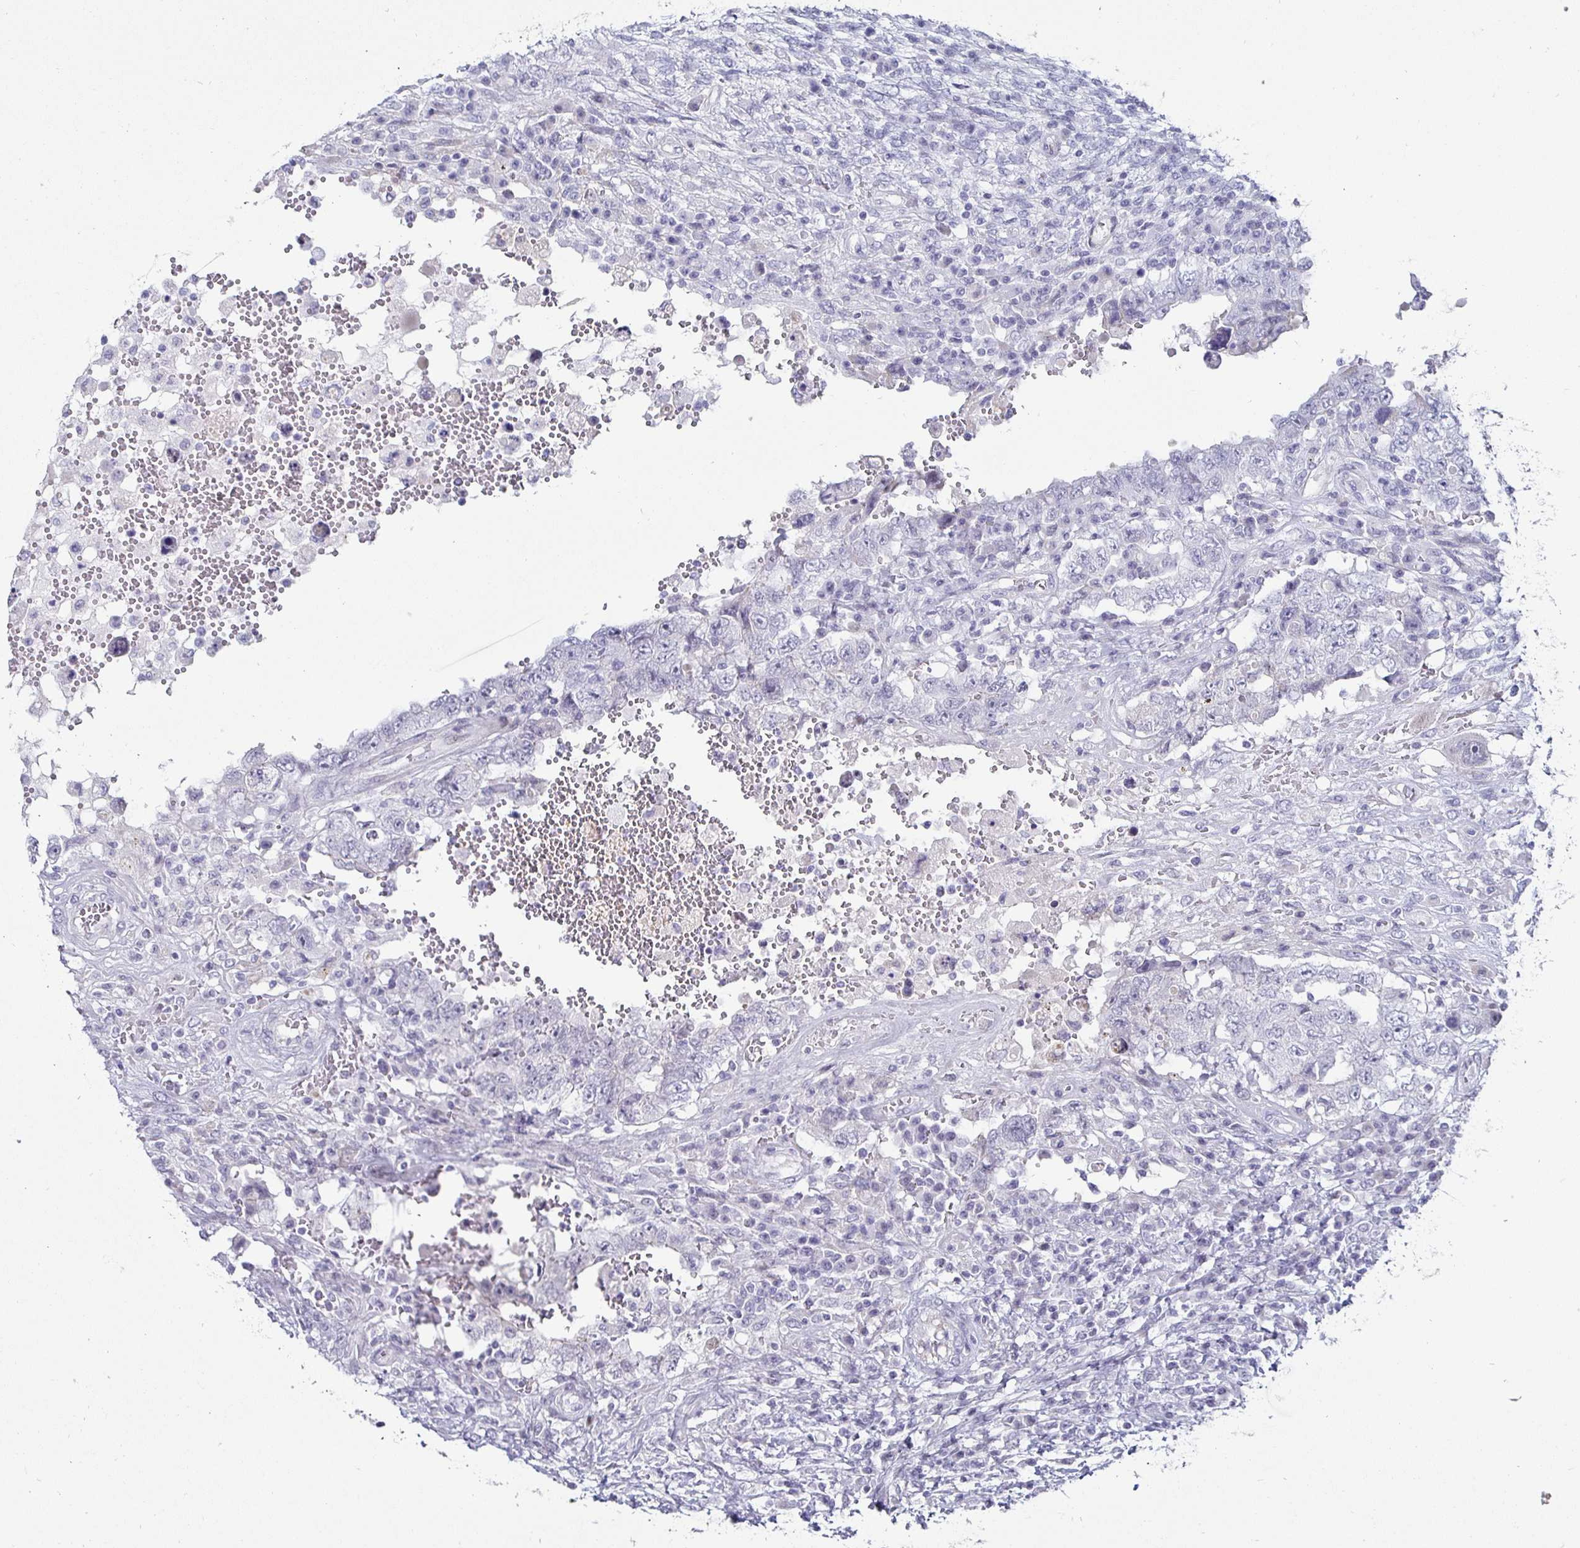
{"staining": {"intensity": "negative", "quantity": "none", "location": "none"}, "tissue": "testis cancer", "cell_type": "Tumor cells", "image_type": "cancer", "snomed": [{"axis": "morphology", "description": "Carcinoma, Embryonal, NOS"}, {"axis": "topography", "description": "Testis"}], "caption": "A high-resolution micrograph shows IHC staining of testis cancer (embryonal carcinoma), which demonstrates no significant positivity in tumor cells.", "gene": "OOSP2", "patient": {"sex": "male", "age": 26}}